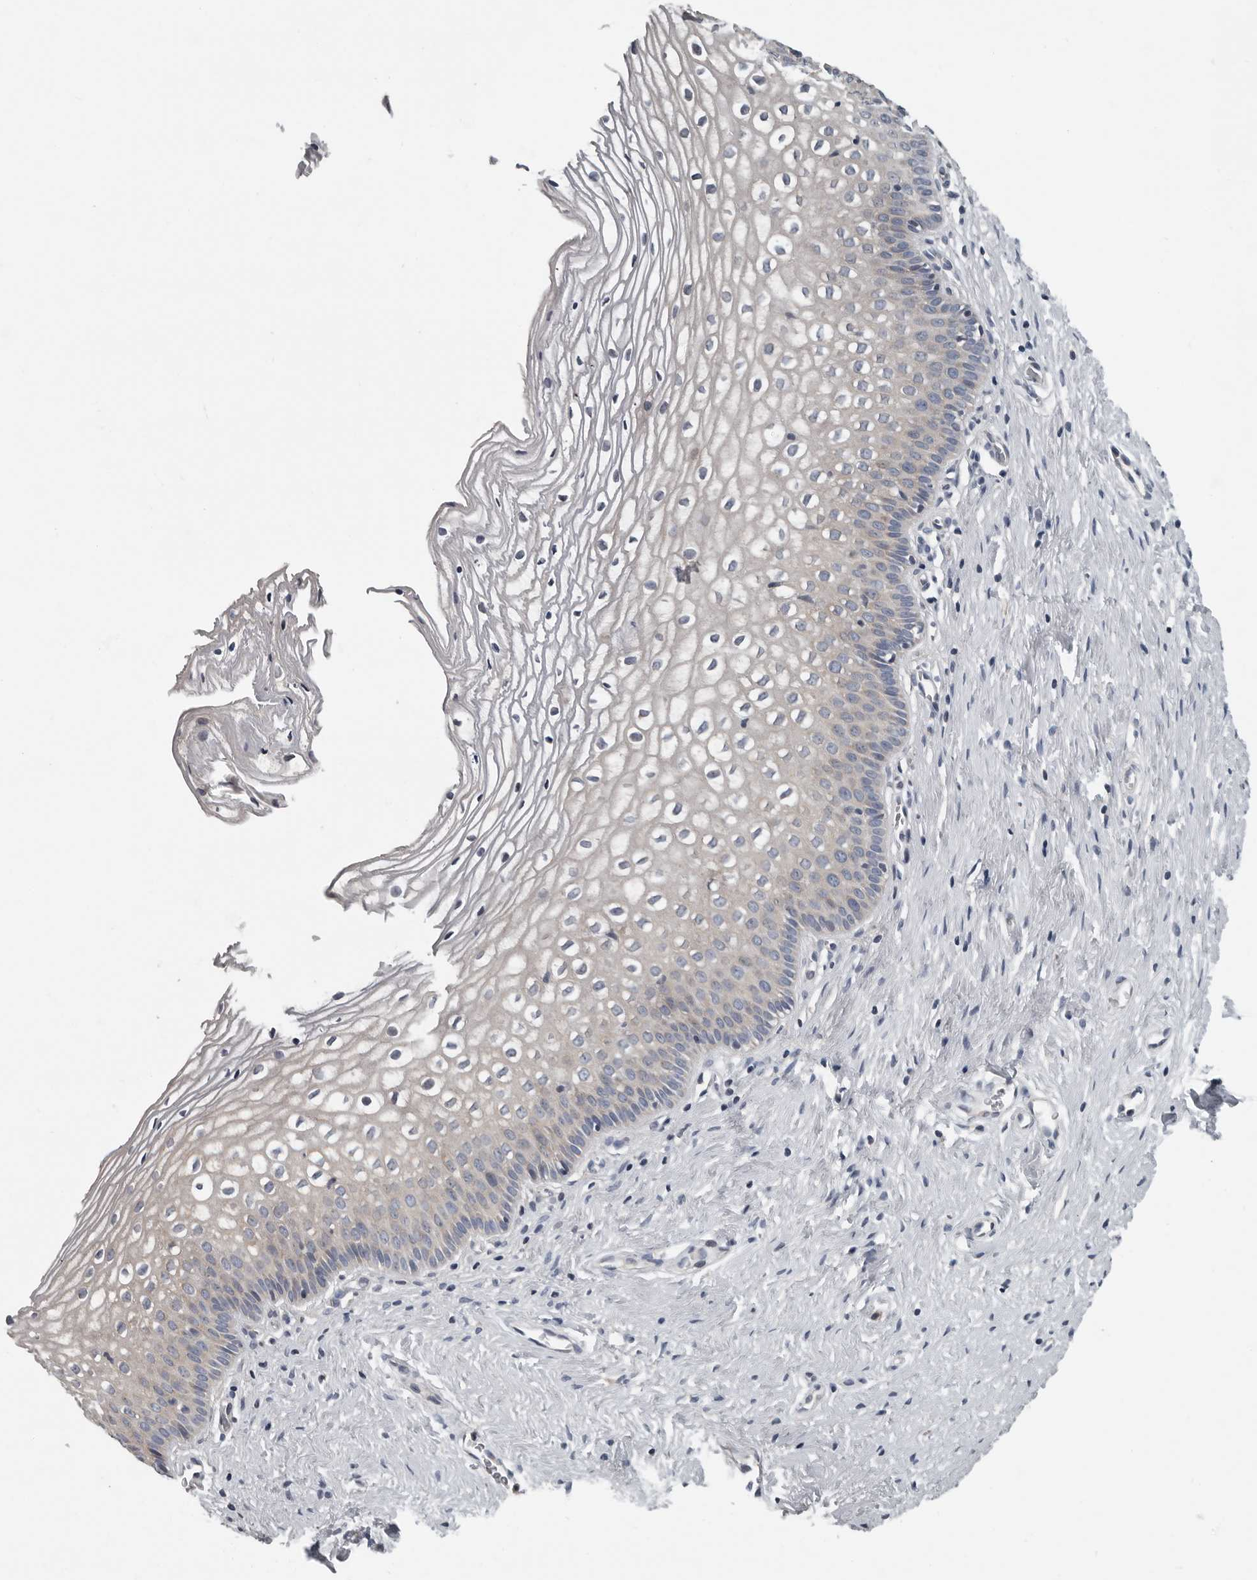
{"staining": {"intensity": "negative", "quantity": "none", "location": "none"}, "tissue": "cervix", "cell_type": "Squamous epithelial cells", "image_type": "normal", "snomed": [{"axis": "morphology", "description": "Normal tissue, NOS"}, {"axis": "topography", "description": "Cervix"}], "caption": "Immunohistochemical staining of normal human cervix demonstrates no significant positivity in squamous epithelial cells. Brightfield microscopy of immunohistochemistry (IHC) stained with DAB (3,3'-diaminobenzidine) (brown) and hematoxylin (blue), captured at high magnification.", "gene": "TMEM199", "patient": {"sex": "female", "age": 27}}